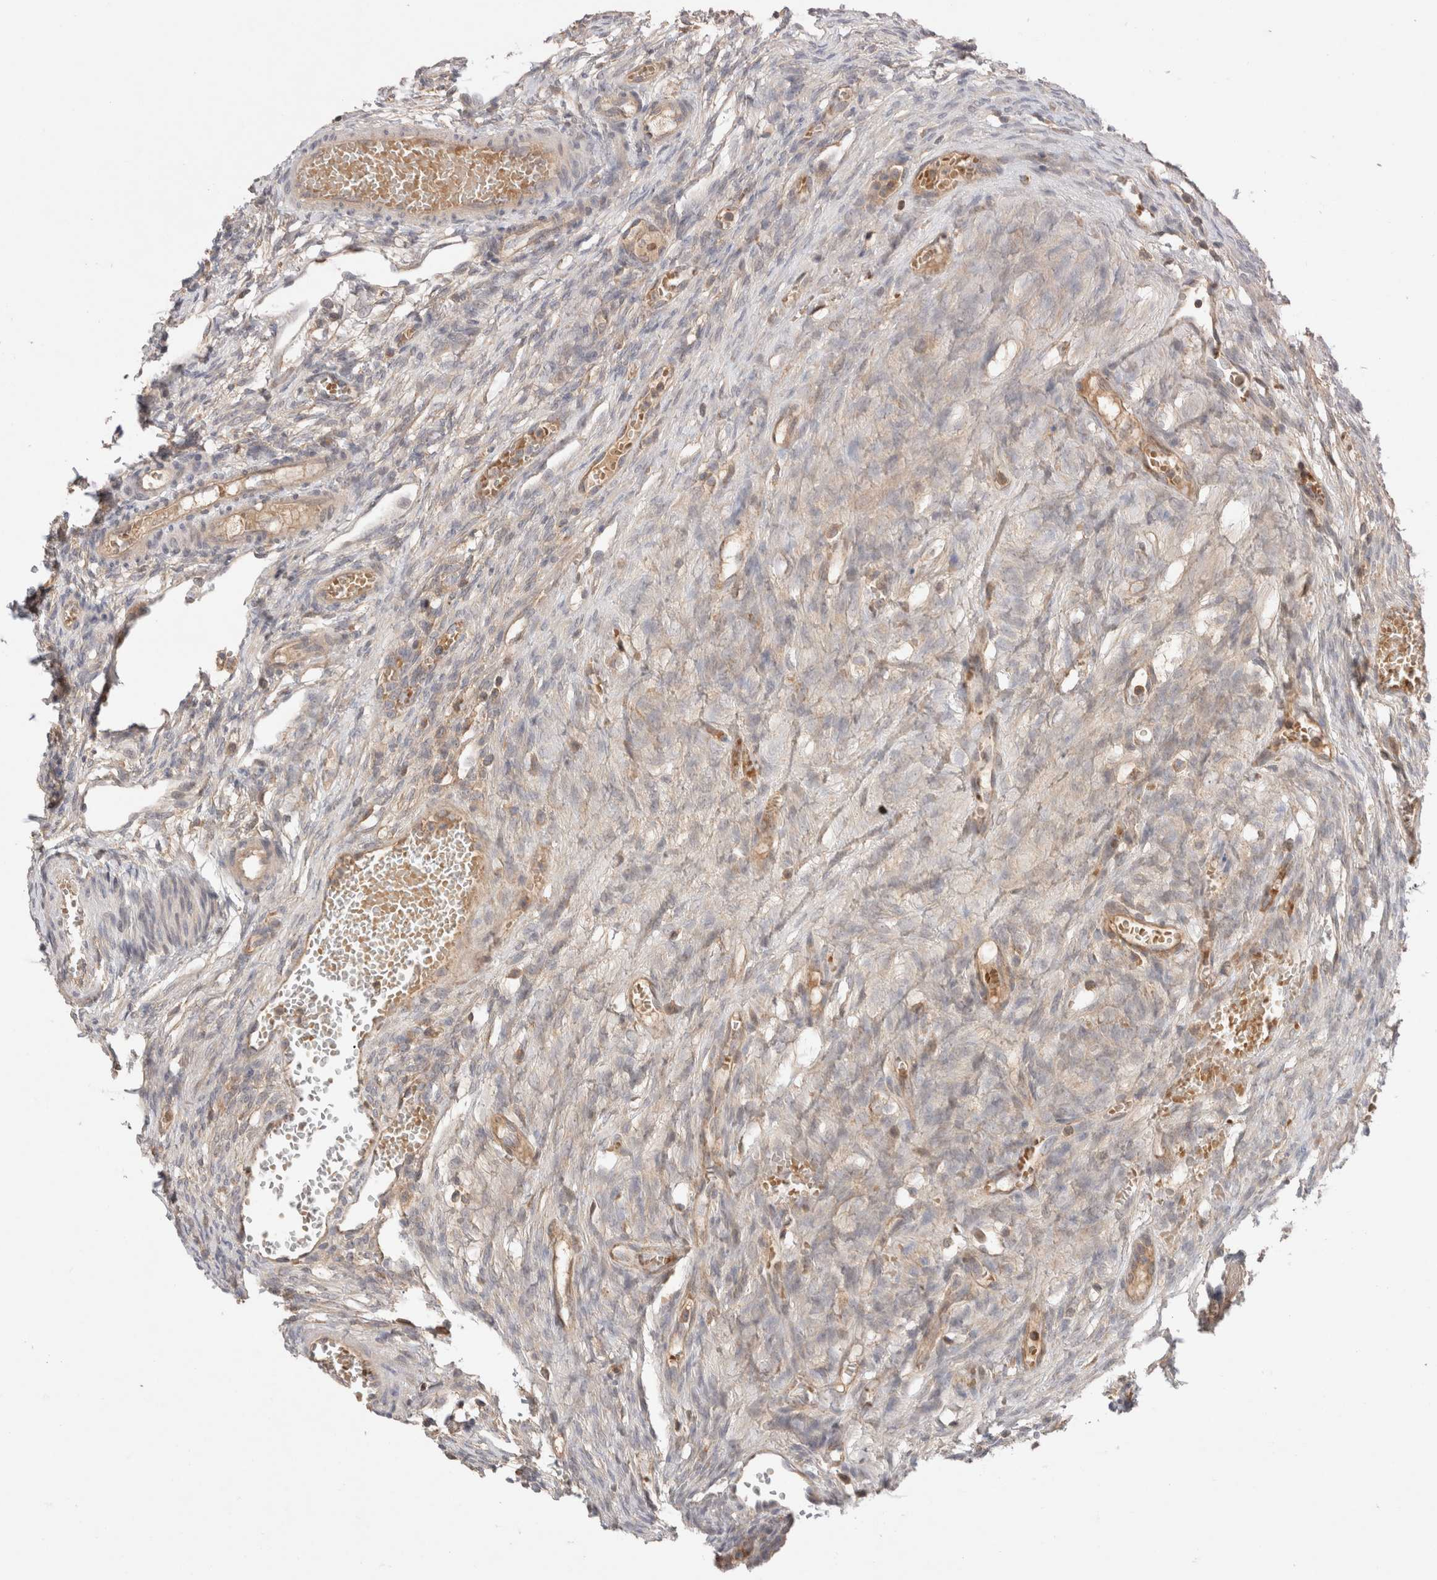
{"staining": {"intensity": "weak", "quantity": "<25%", "location": "cytoplasmic/membranous"}, "tissue": "ovary", "cell_type": "Ovarian stroma cells", "image_type": "normal", "snomed": [{"axis": "morphology", "description": "Normal tissue, NOS"}, {"axis": "topography", "description": "Ovary"}], "caption": "High power microscopy photomicrograph of an IHC photomicrograph of normal ovary, revealing no significant positivity in ovarian stroma cells. (Brightfield microscopy of DAB IHC at high magnification).", "gene": "MRM3", "patient": {"sex": "female", "age": 33}}